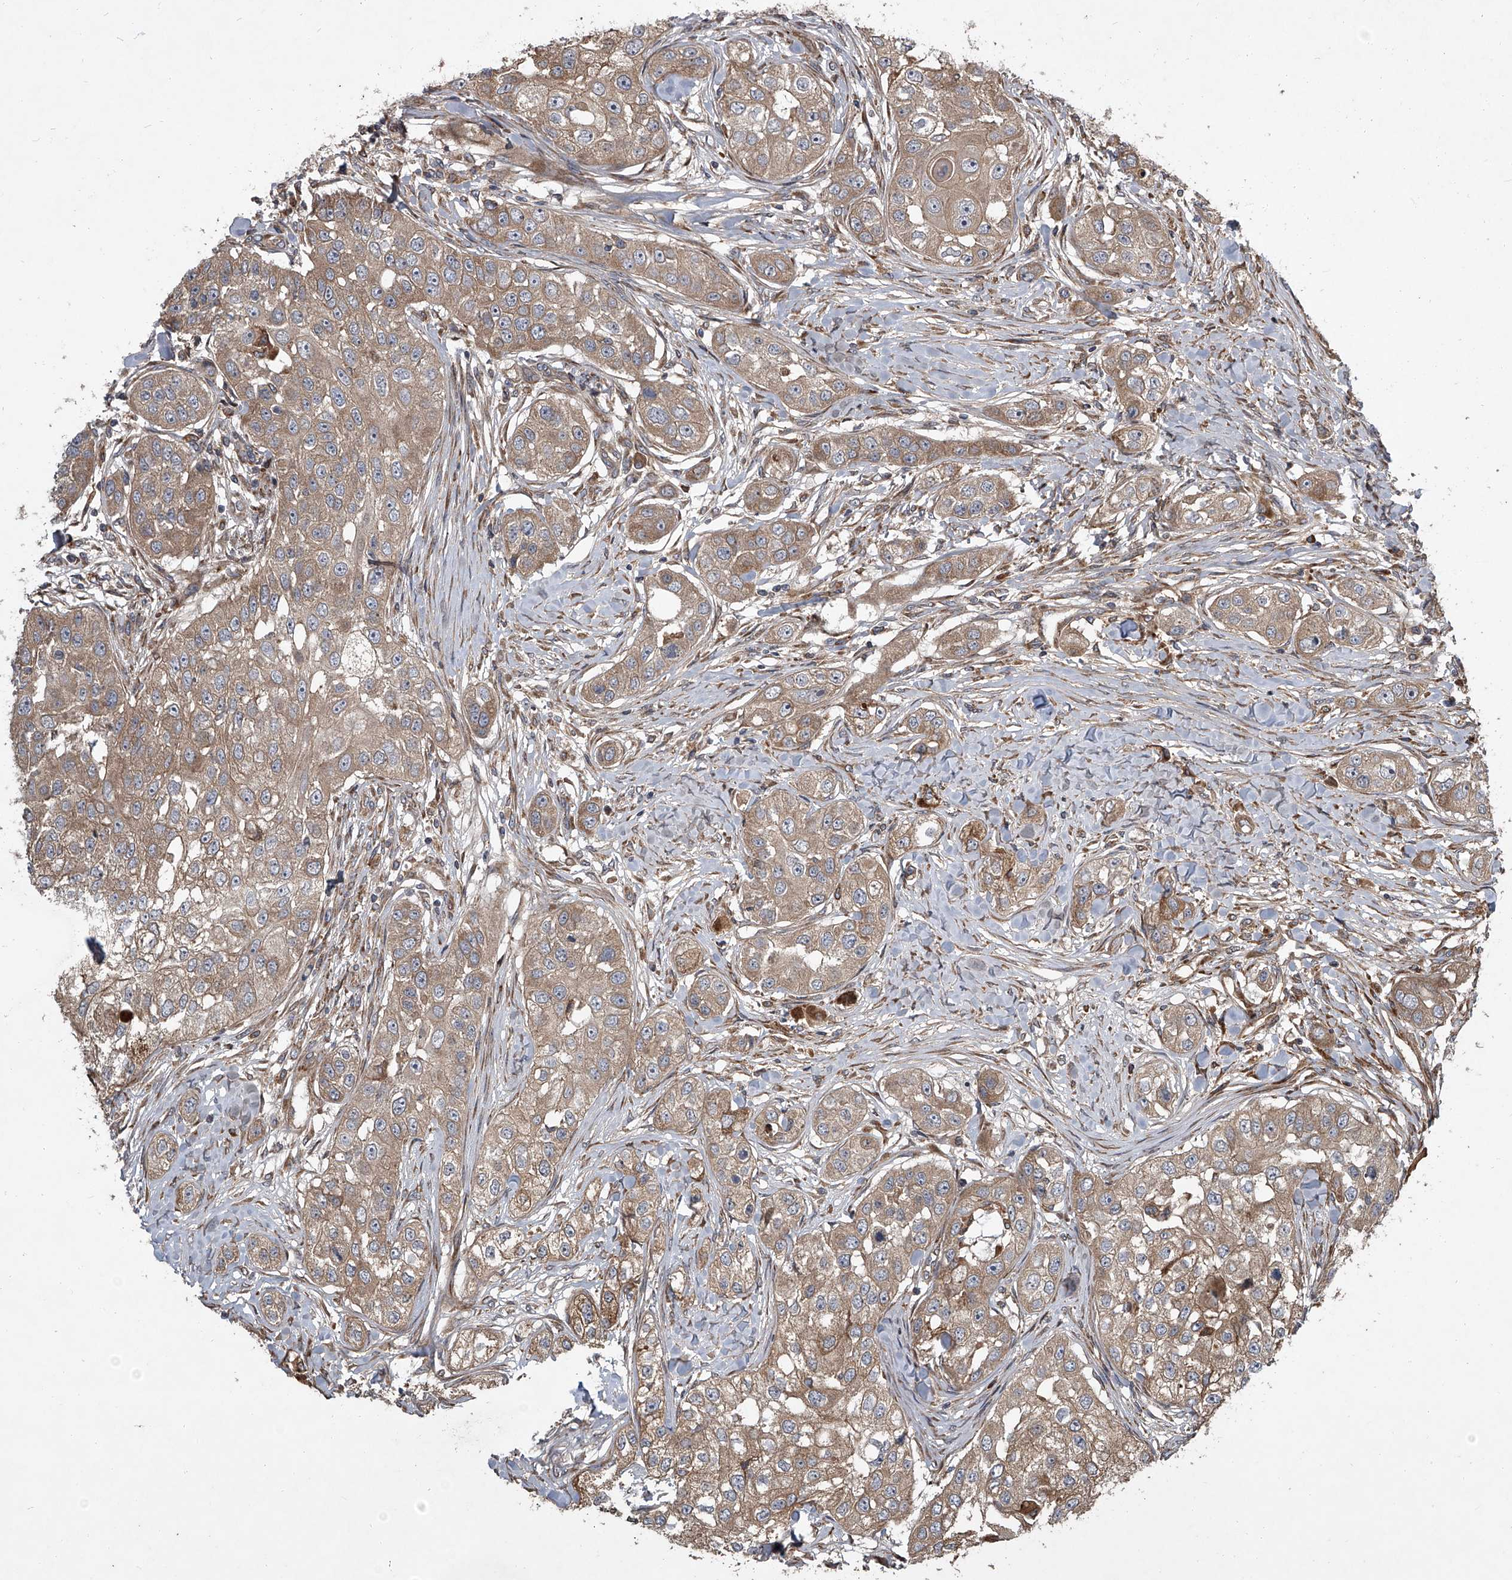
{"staining": {"intensity": "moderate", "quantity": ">75%", "location": "cytoplasmic/membranous"}, "tissue": "head and neck cancer", "cell_type": "Tumor cells", "image_type": "cancer", "snomed": [{"axis": "morphology", "description": "Normal tissue, NOS"}, {"axis": "morphology", "description": "Squamous cell carcinoma, NOS"}, {"axis": "topography", "description": "Skeletal muscle"}, {"axis": "topography", "description": "Head-Neck"}], "caption": "Approximately >75% of tumor cells in human squamous cell carcinoma (head and neck) reveal moderate cytoplasmic/membranous protein staining as visualized by brown immunohistochemical staining.", "gene": "EVA1C", "patient": {"sex": "male", "age": 51}}